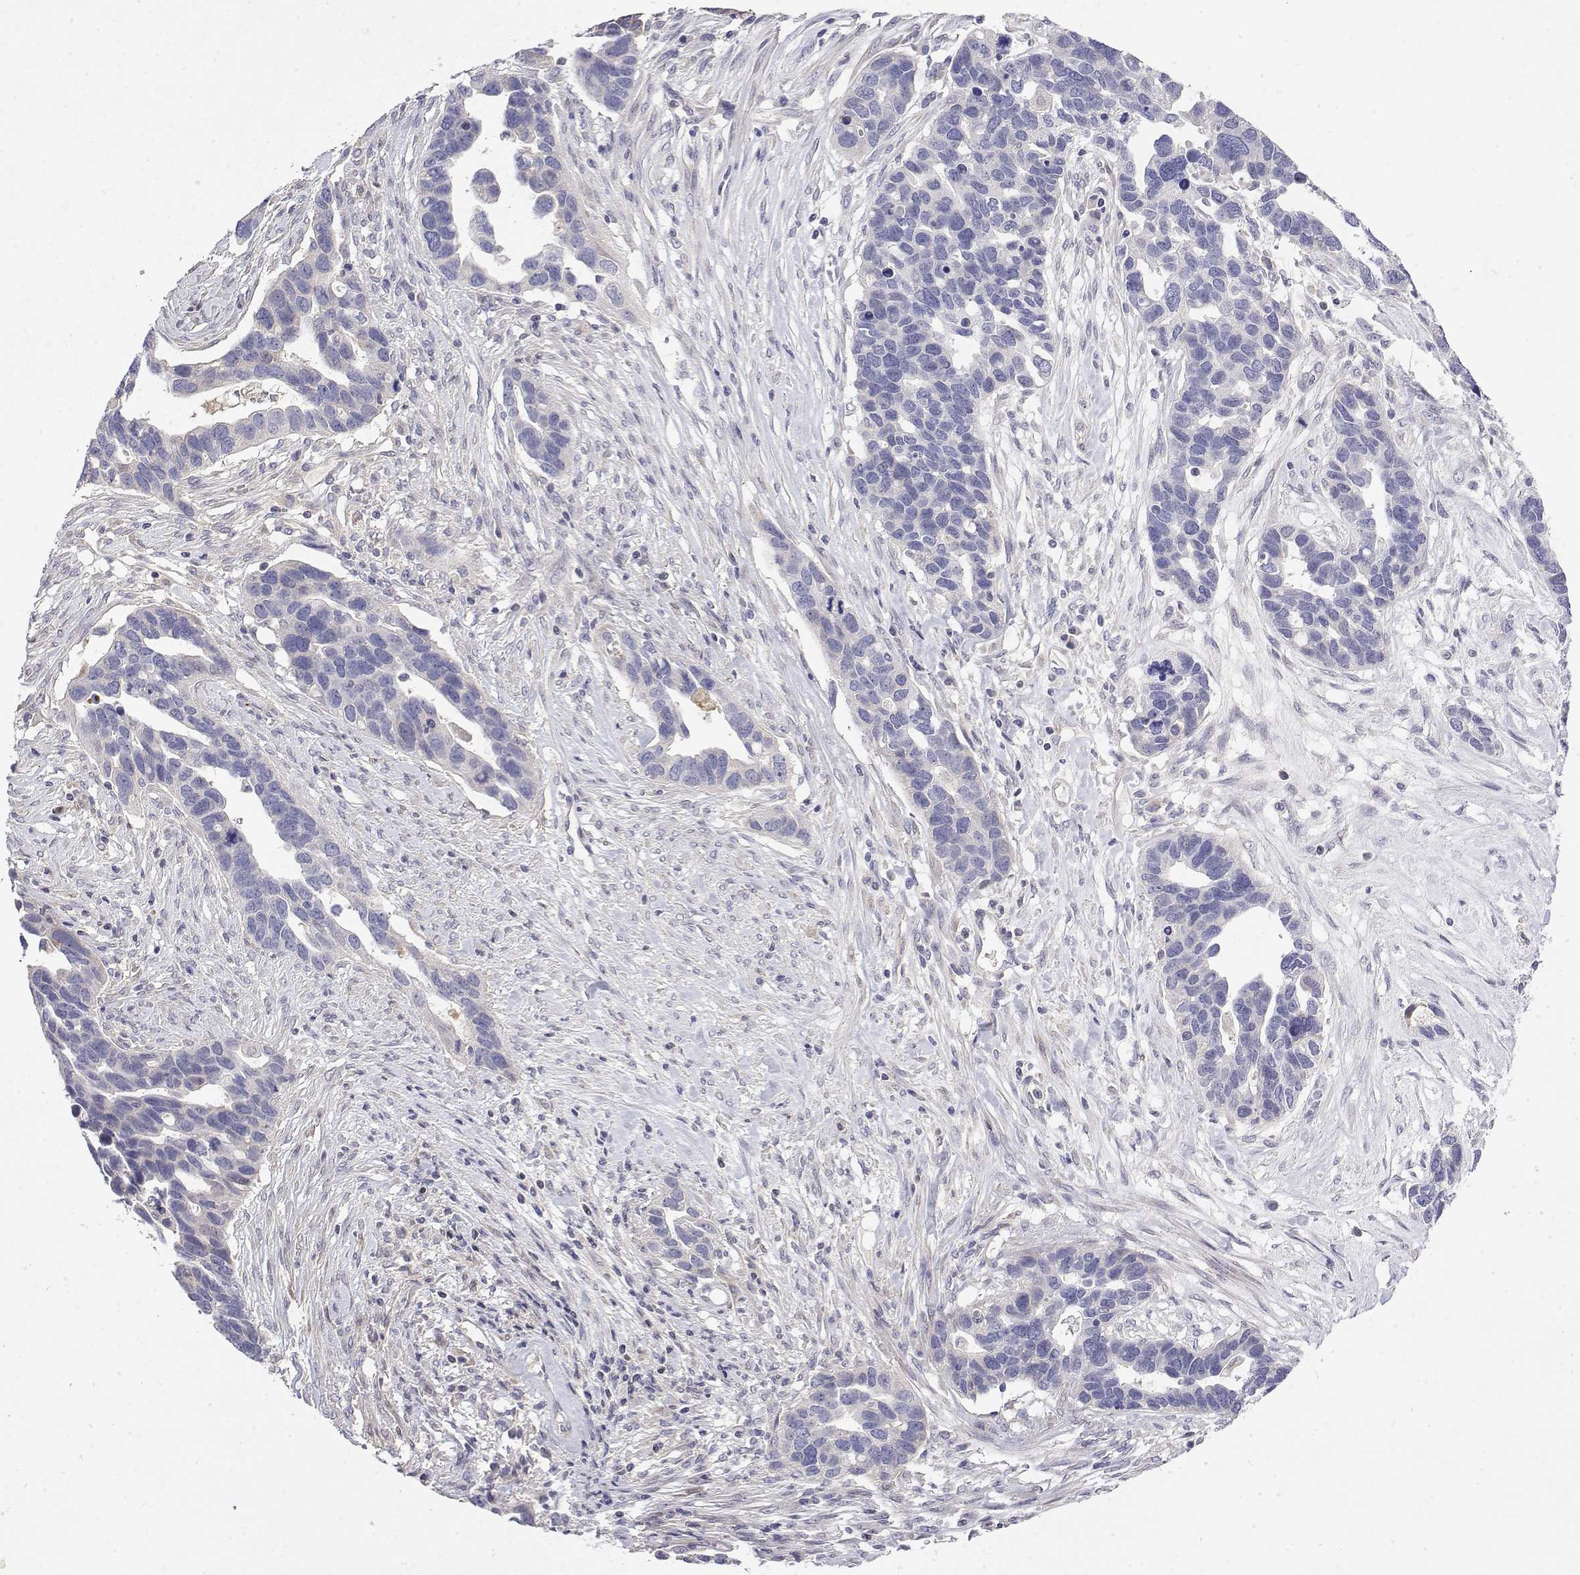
{"staining": {"intensity": "negative", "quantity": "none", "location": "none"}, "tissue": "ovarian cancer", "cell_type": "Tumor cells", "image_type": "cancer", "snomed": [{"axis": "morphology", "description": "Cystadenocarcinoma, serous, NOS"}, {"axis": "topography", "description": "Ovary"}], "caption": "Tumor cells are negative for protein expression in human serous cystadenocarcinoma (ovarian). (DAB immunohistochemistry visualized using brightfield microscopy, high magnification).", "gene": "GGACT", "patient": {"sex": "female", "age": 54}}